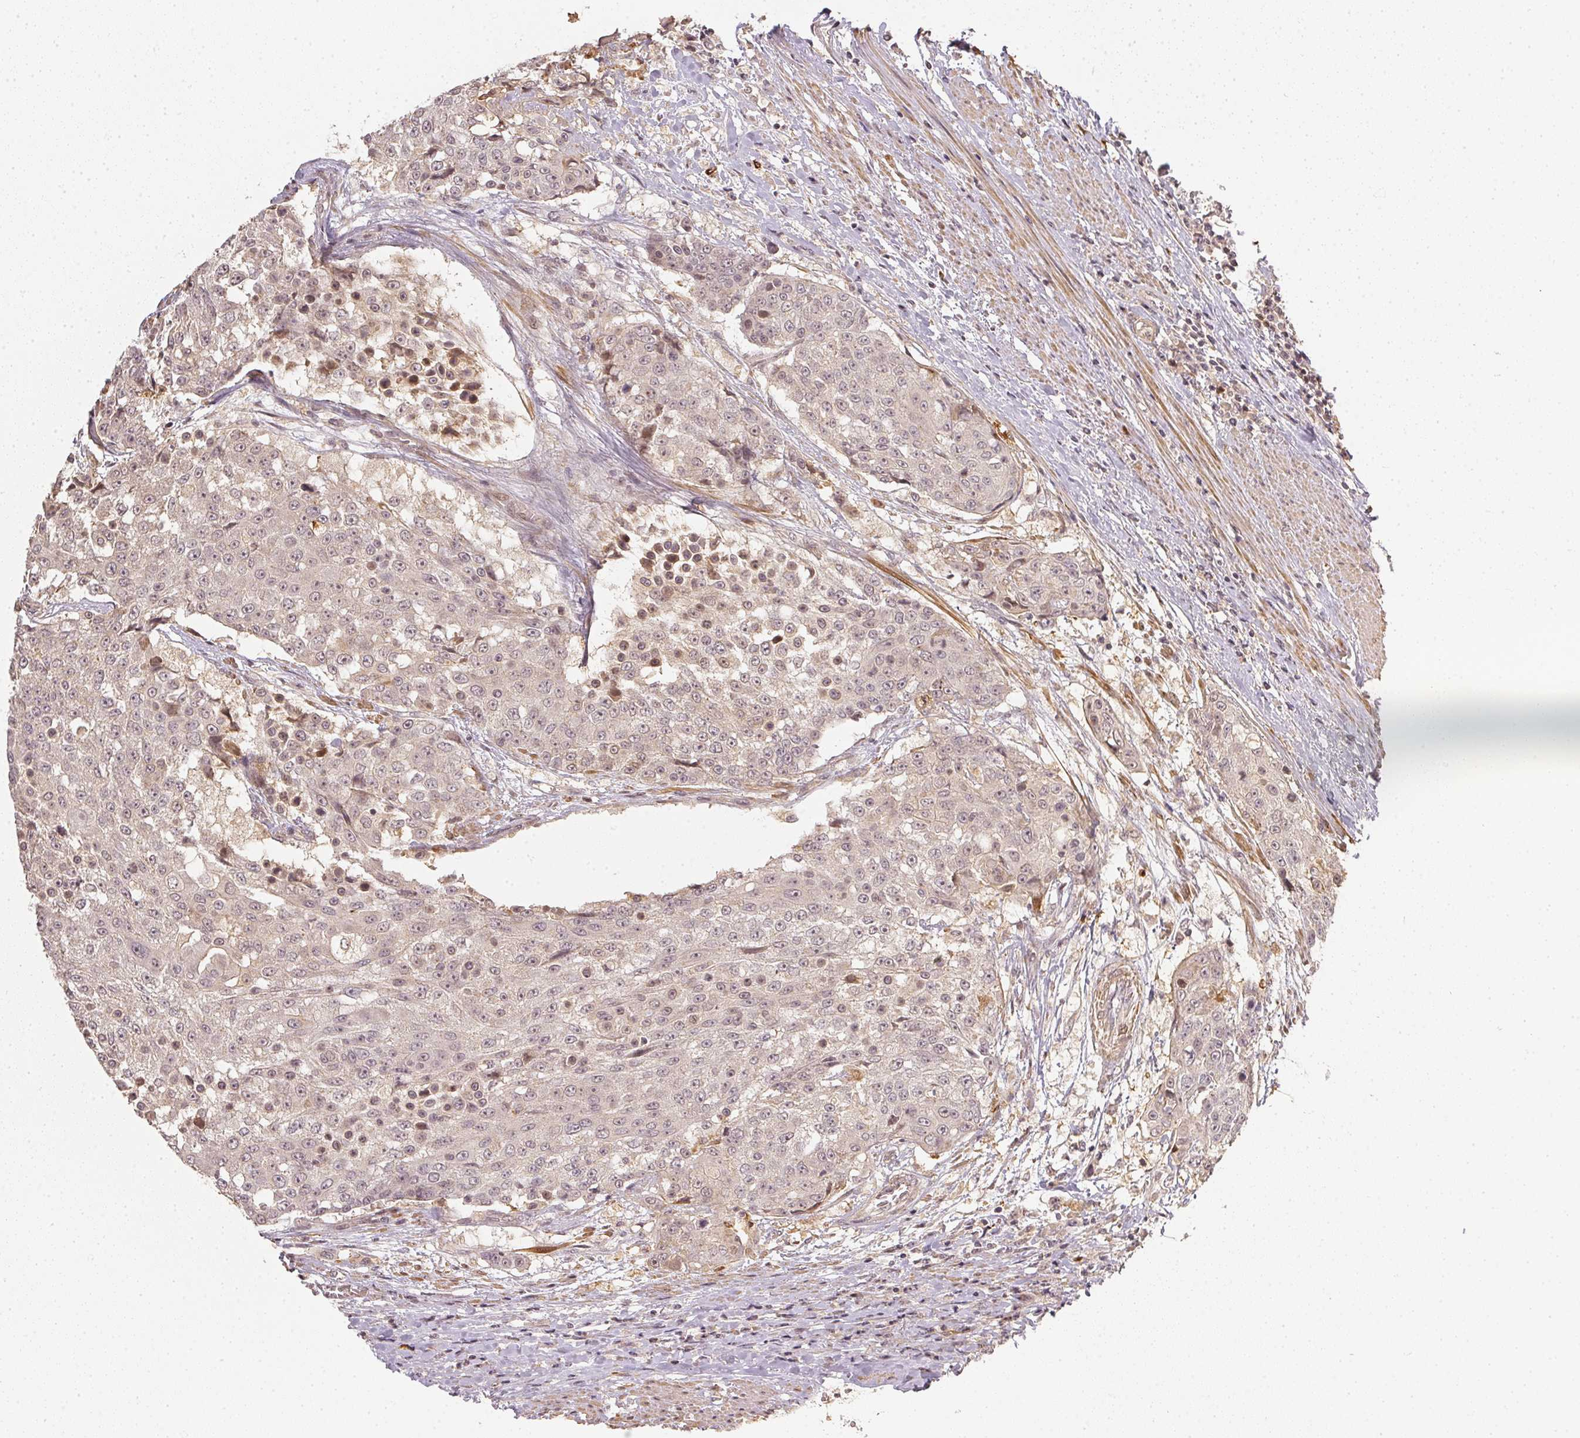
{"staining": {"intensity": "negative", "quantity": "none", "location": "none"}, "tissue": "urothelial cancer", "cell_type": "Tumor cells", "image_type": "cancer", "snomed": [{"axis": "morphology", "description": "Urothelial carcinoma, High grade"}, {"axis": "topography", "description": "Urinary bladder"}], "caption": "Immunohistochemistry (IHC) photomicrograph of urothelial cancer stained for a protein (brown), which displays no positivity in tumor cells.", "gene": "SERPINE1", "patient": {"sex": "female", "age": 63}}